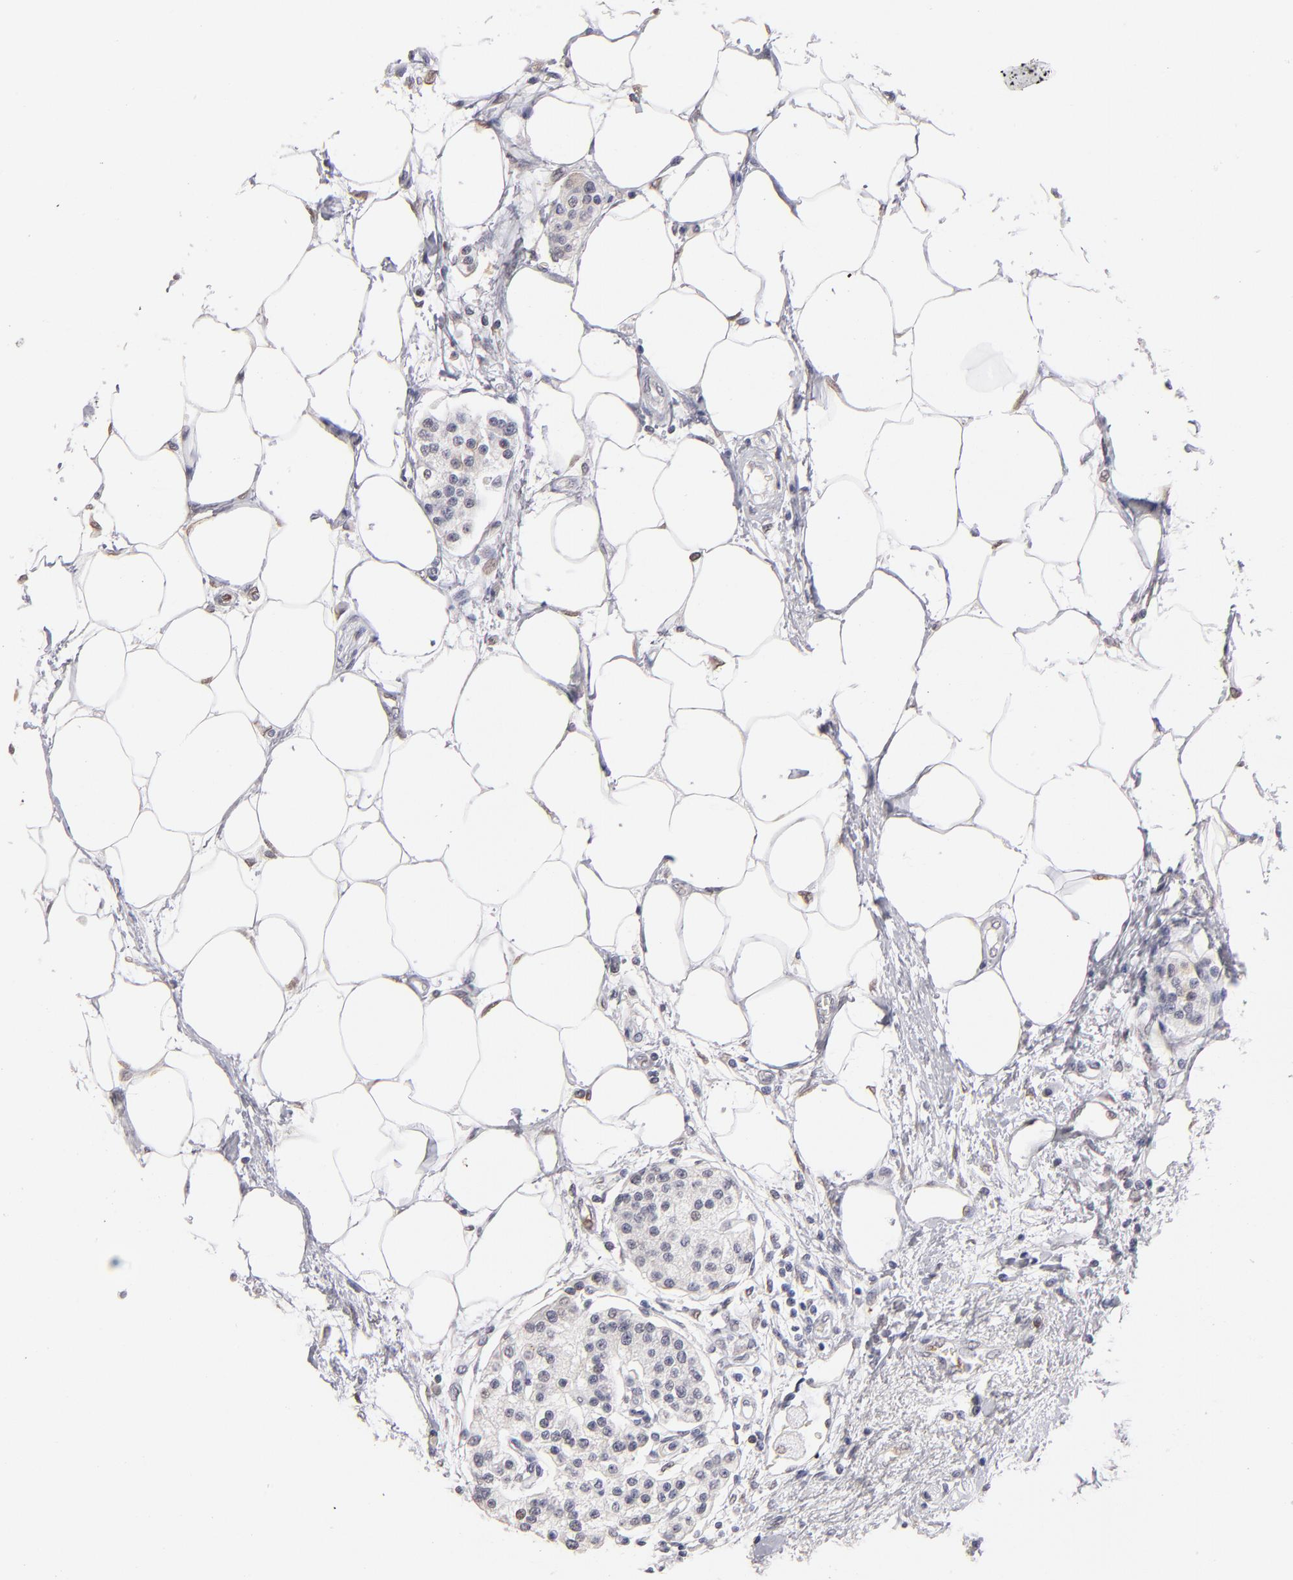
{"staining": {"intensity": "negative", "quantity": "none", "location": "none"}, "tissue": "pancreas", "cell_type": "Exocrine glandular cells", "image_type": "normal", "snomed": [{"axis": "morphology", "description": "Normal tissue, NOS"}, {"axis": "topography", "description": "Pancreas"}, {"axis": "topography", "description": "Duodenum"}], "caption": "Immunohistochemistry (IHC) histopathology image of normal pancreas: pancreas stained with DAB (3,3'-diaminobenzidine) displays no significant protein positivity in exocrine glandular cells. The staining is performed using DAB brown chromogen with nuclei counter-stained in using hematoxylin.", "gene": "MGAM", "patient": {"sex": "male", "age": 79}}